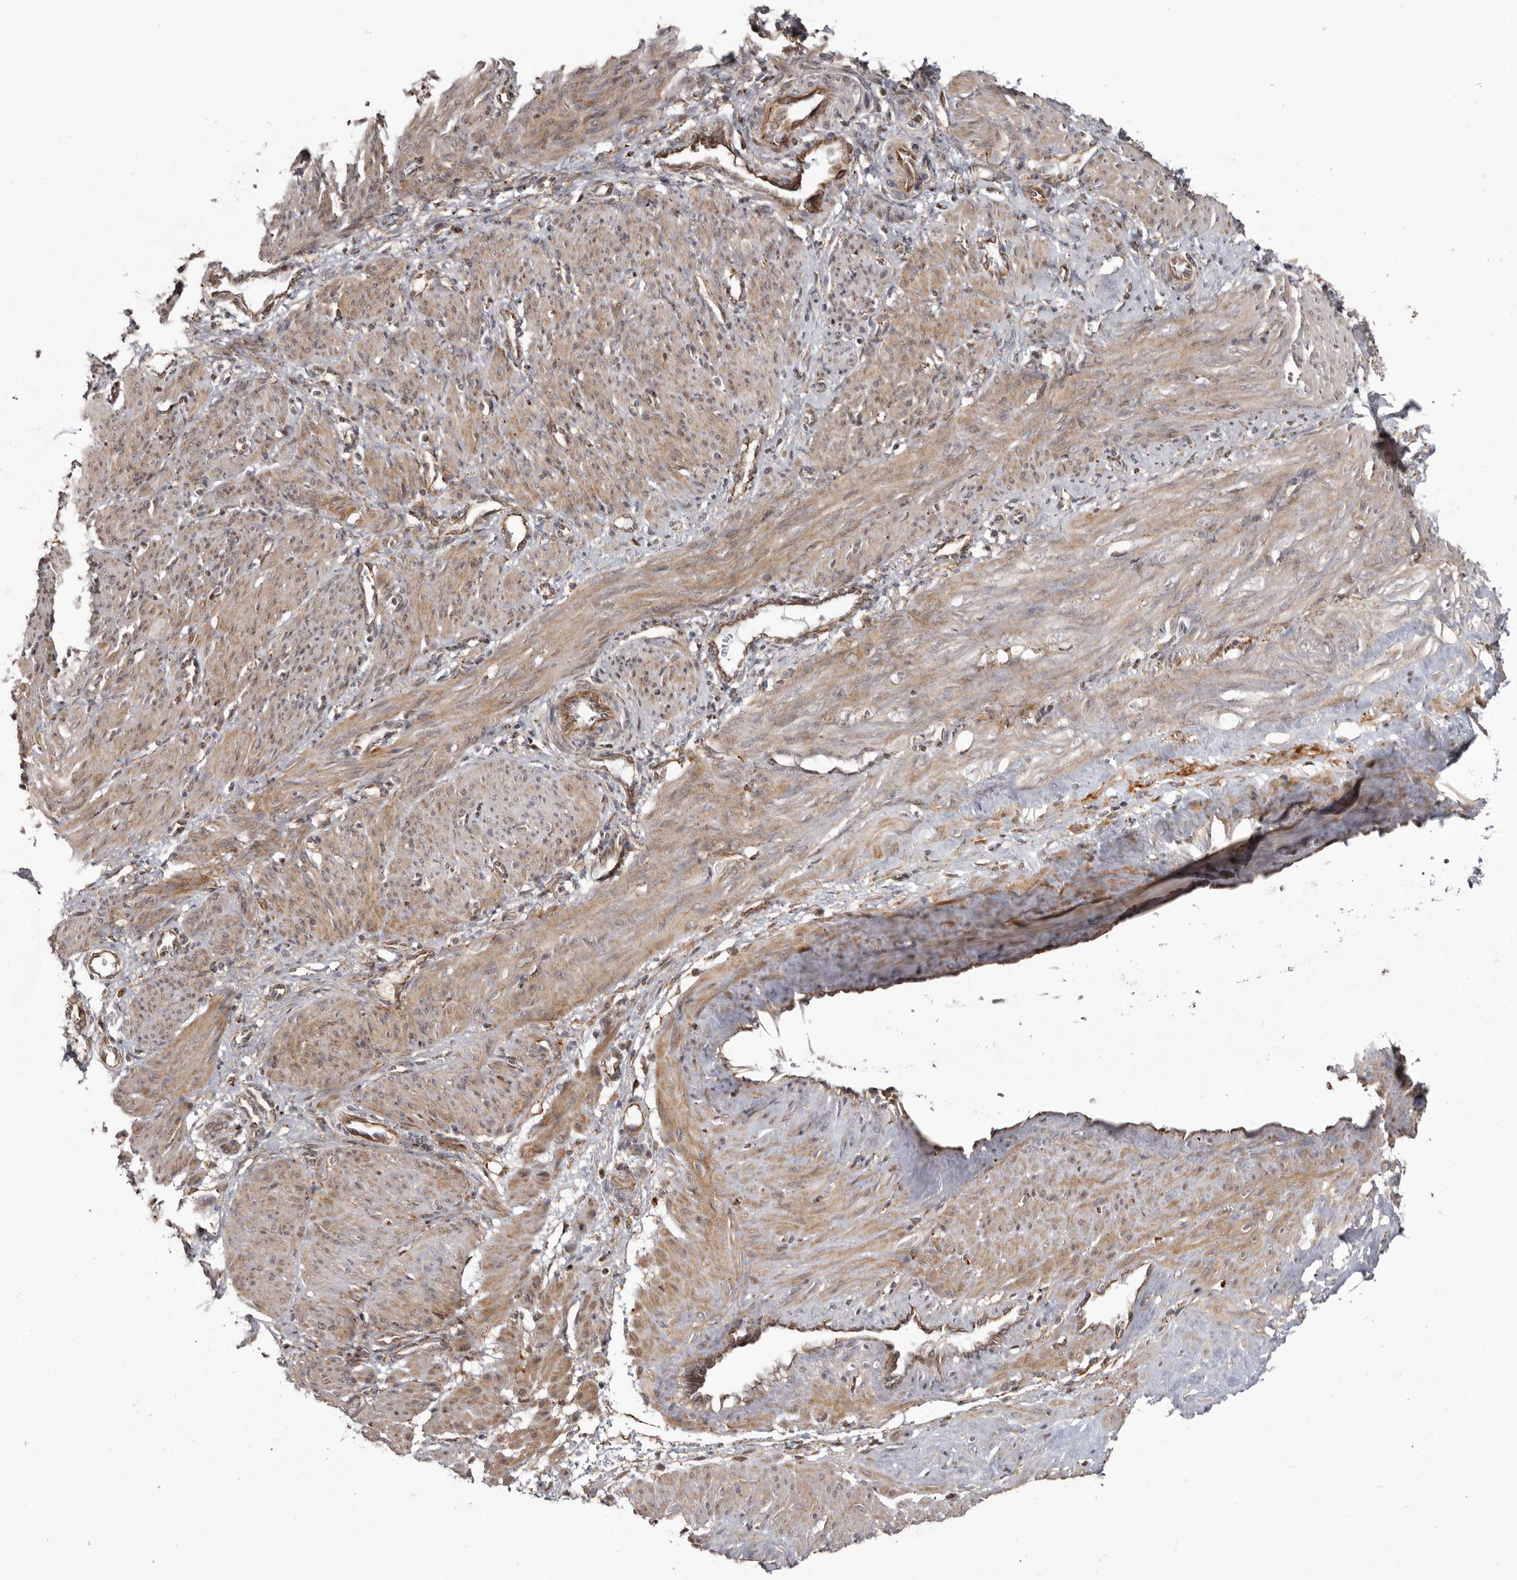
{"staining": {"intensity": "moderate", "quantity": ">75%", "location": "cytoplasmic/membranous"}, "tissue": "smooth muscle", "cell_type": "Smooth muscle cells", "image_type": "normal", "snomed": [{"axis": "morphology", "description": "Normal tissue, NOS"}, {"axis": "topography", "description": "Endometrium"}], "caption": "The image shows immunohistochemical staining of normal smooth muscle. There is moderate cytoplasmic/membranous expression is appreciated in approximately >75% of smooth muscle cells. The protein is stained brown, and the nuclei are stained in blue (DAB IHC with brightfield microscopy, high magnification).", "gene": "NUP43", "patient": {"sex": "female", "age": 33}}